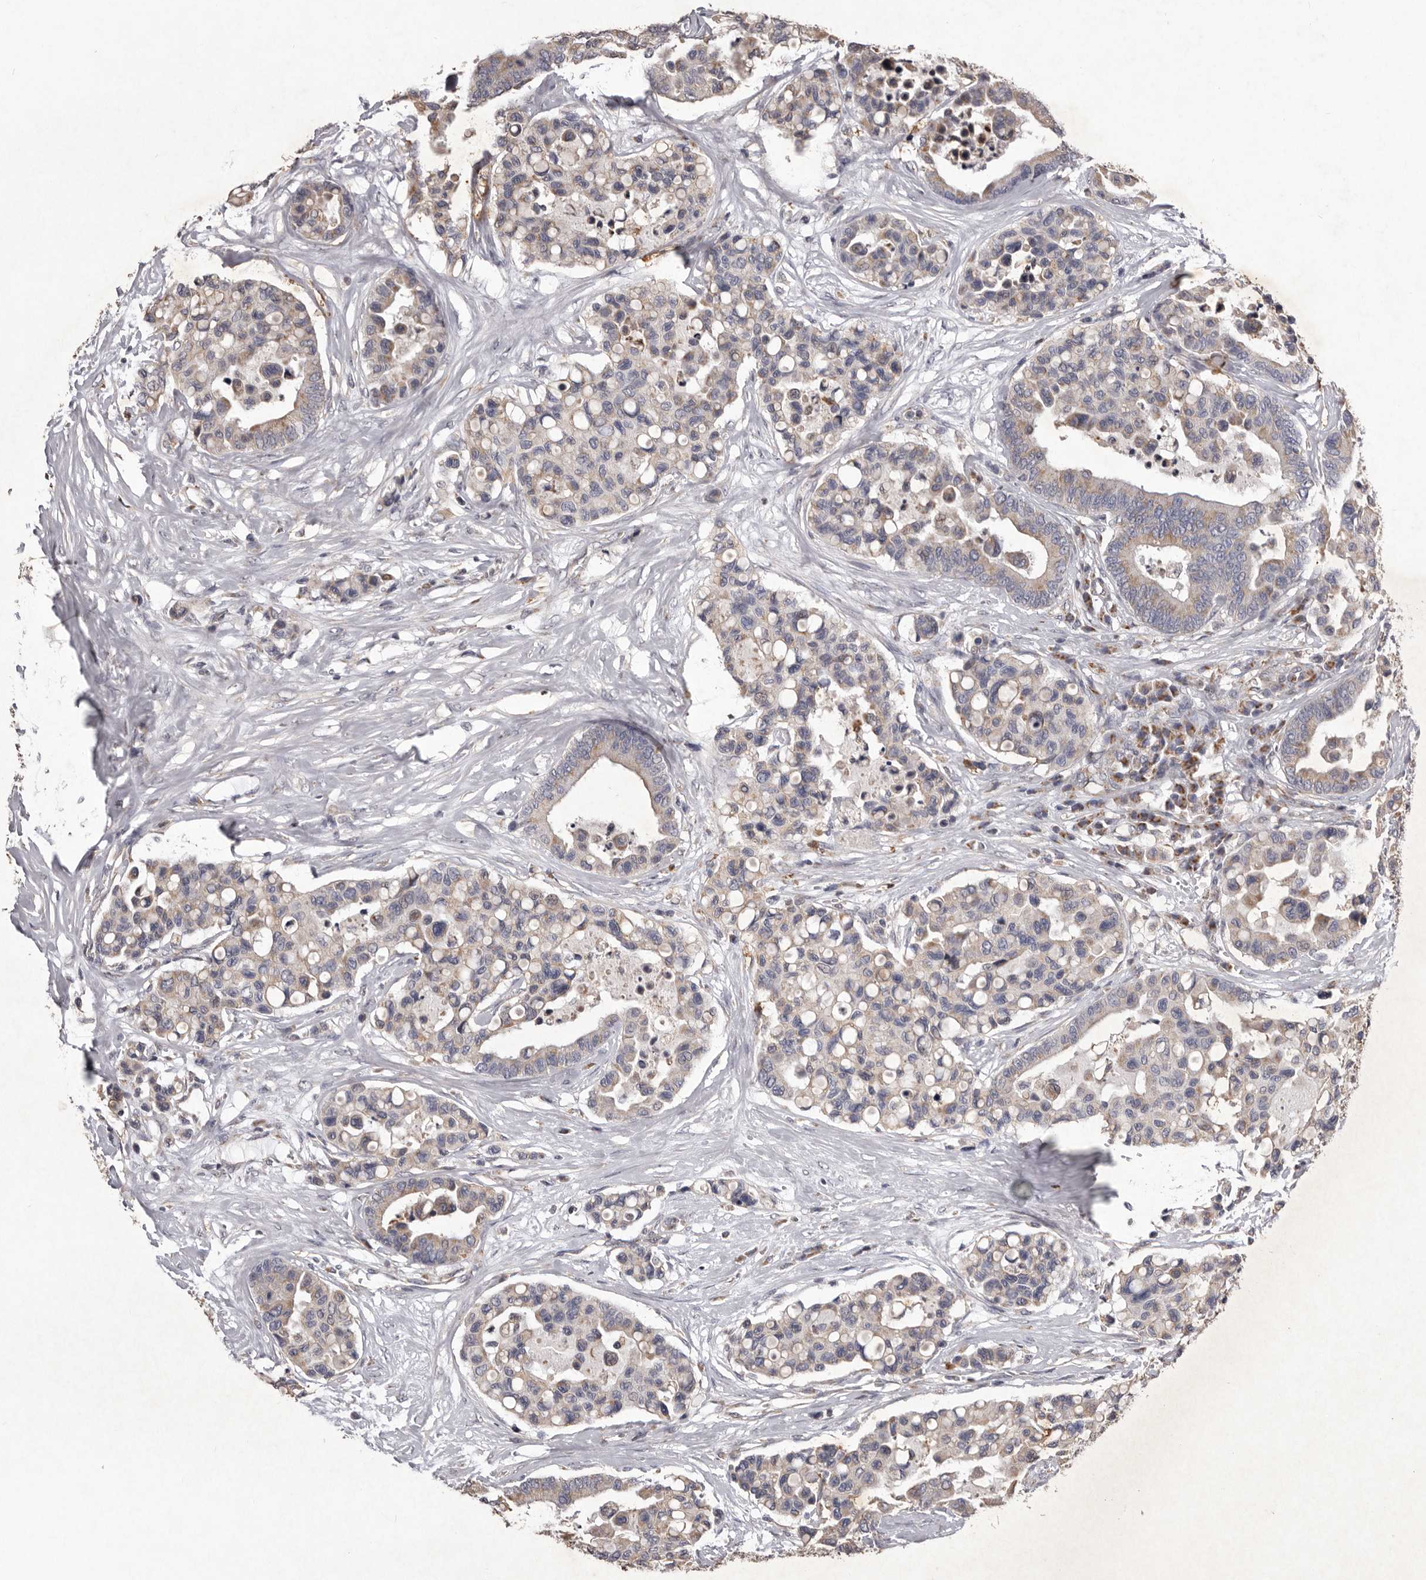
{"staining": {"intensity": "moderate", "quantity": "<25%", "location": "cytoplasmic/membranous"}, "tissue": "colorectal cancer", "cell_type": "Tumor cells", "image_type": "cancer", "snomed": [{"axis": "morphology", "description": "Adenocarcinoma, NOS"}, {"axis": "topography", "description": "Colon"}], "caption": "Human adenocarcinoma (colorectal) stained for a protein (brown) exhibits moderate cytoplasmic/membranous positive expression in about <25% of tumor cells.", "gene": "CXCL14", "patient": {"sex": "male", "age": 82}}